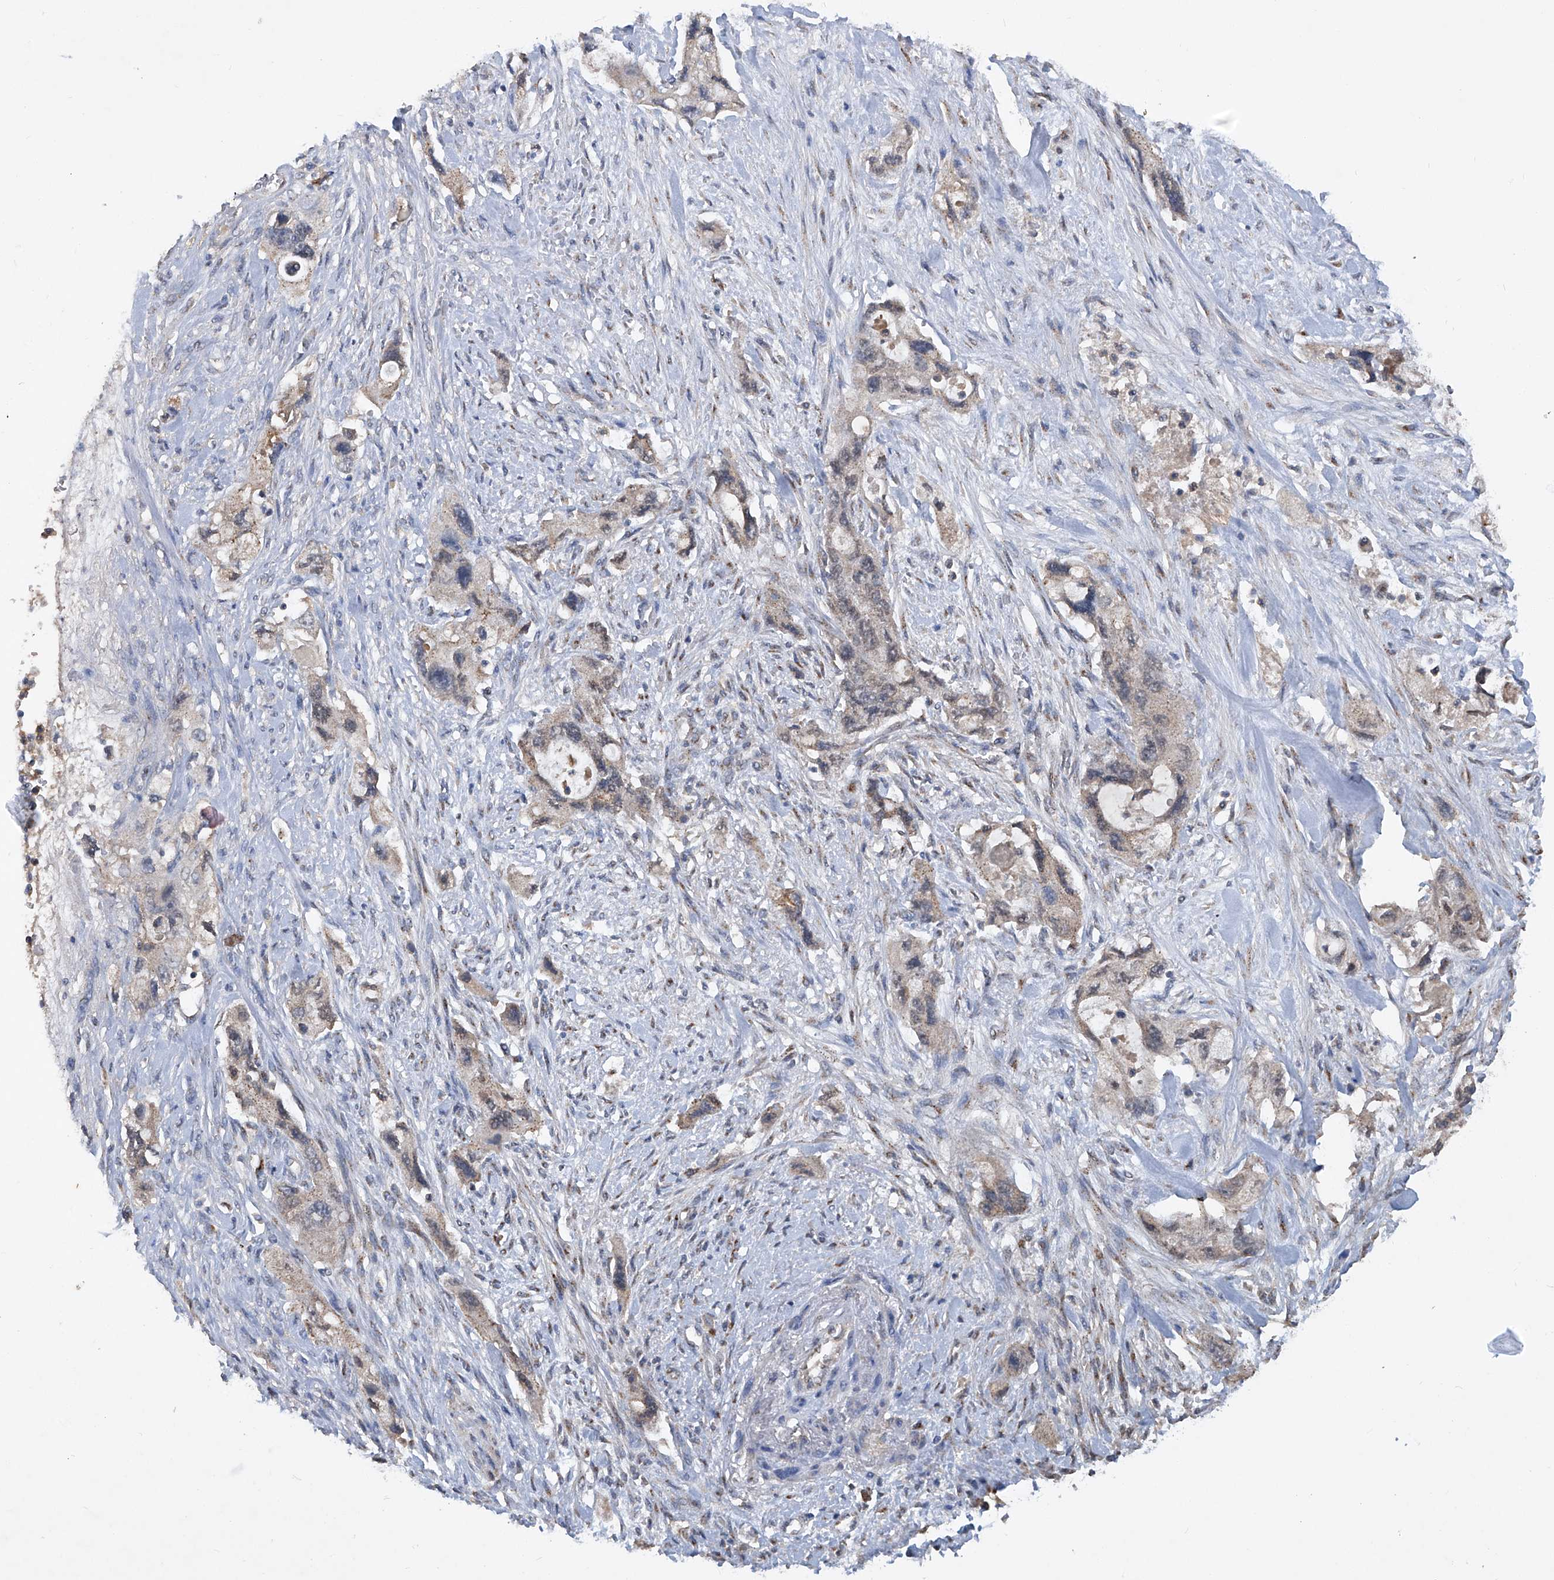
{"staining": {"intensity": "weak", "quantity": "25%-75%", "location": "cytoplasmic/membranous"}, "tissue": "pancreatic cancer", "cell_type": "Tumor cells", "image_type": "cancer", "snomed": [{"axis": "morphology", "description": "Adenocarcinoma, NOS"}, {"axis": "topography", "description": "Pancreas"}], "caption": "Protein expression analysis of pancreatic cancer demonstrates weak cytoplasmic/membranous expression in approximately 25%-75% of tumor cells.", "gene": "PCSK5", "patient": {"sex": "female", "age": 73}}